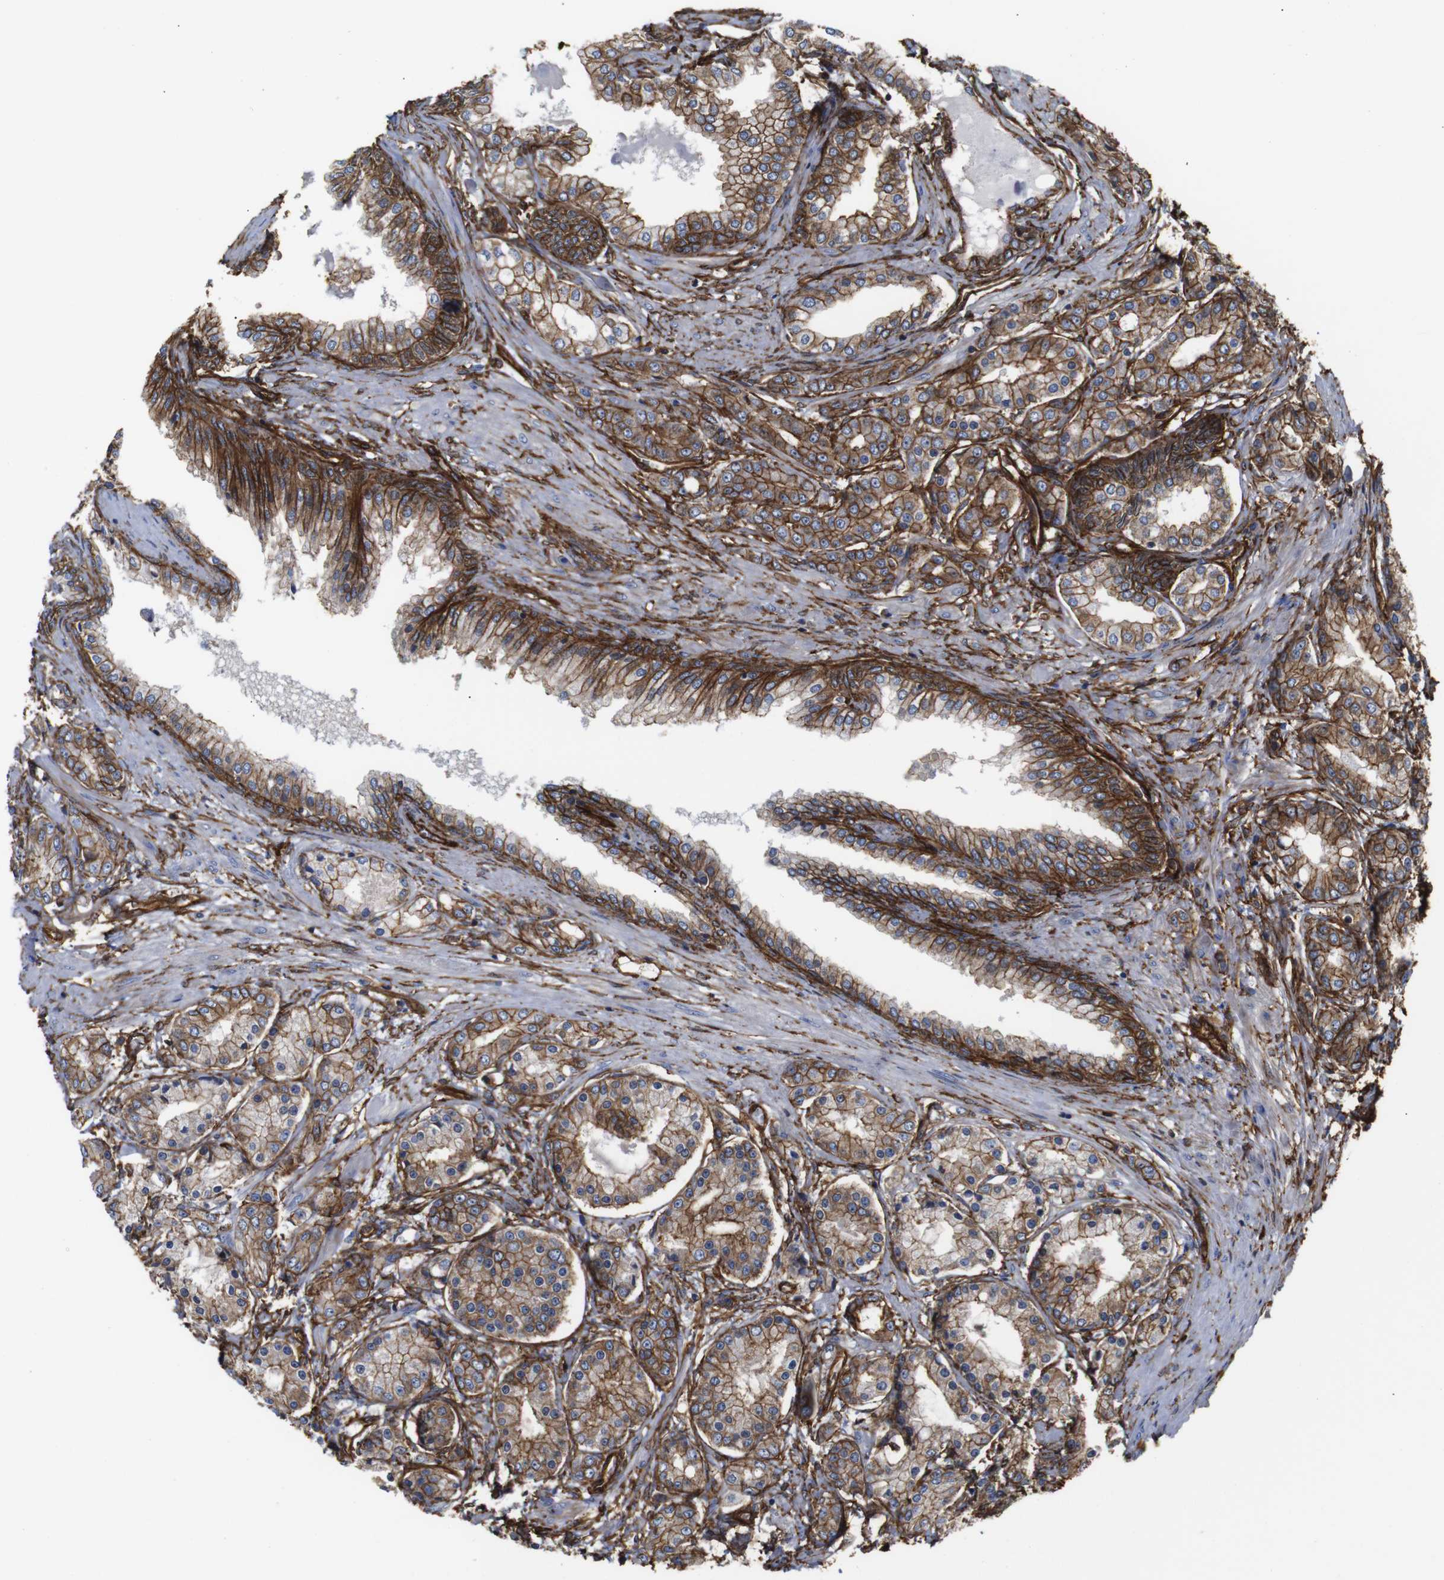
{"staining": {"intensity": "strong", "quantity": ">75%", "location": "cytoplasmic/membranous"}, "tissue": "prostate cancer", "cell_type": "Tumor cells", "image_type": "cancer", "snomed": [{"axis": "morphology", "description": "Adenocarcinoma, High grade"}, {"axis": "topography", "description": "Prostate"}], "caption": "Prostate cancer (adenocarcinoma (high-grade)) was stained to show a protein in brown. There is high levels of strong cytoplasmic/membranous expression in approximately >75% of tumor cells.", "gene": "SPTBN1", "patient": {"sex": "male", "age": 59}}